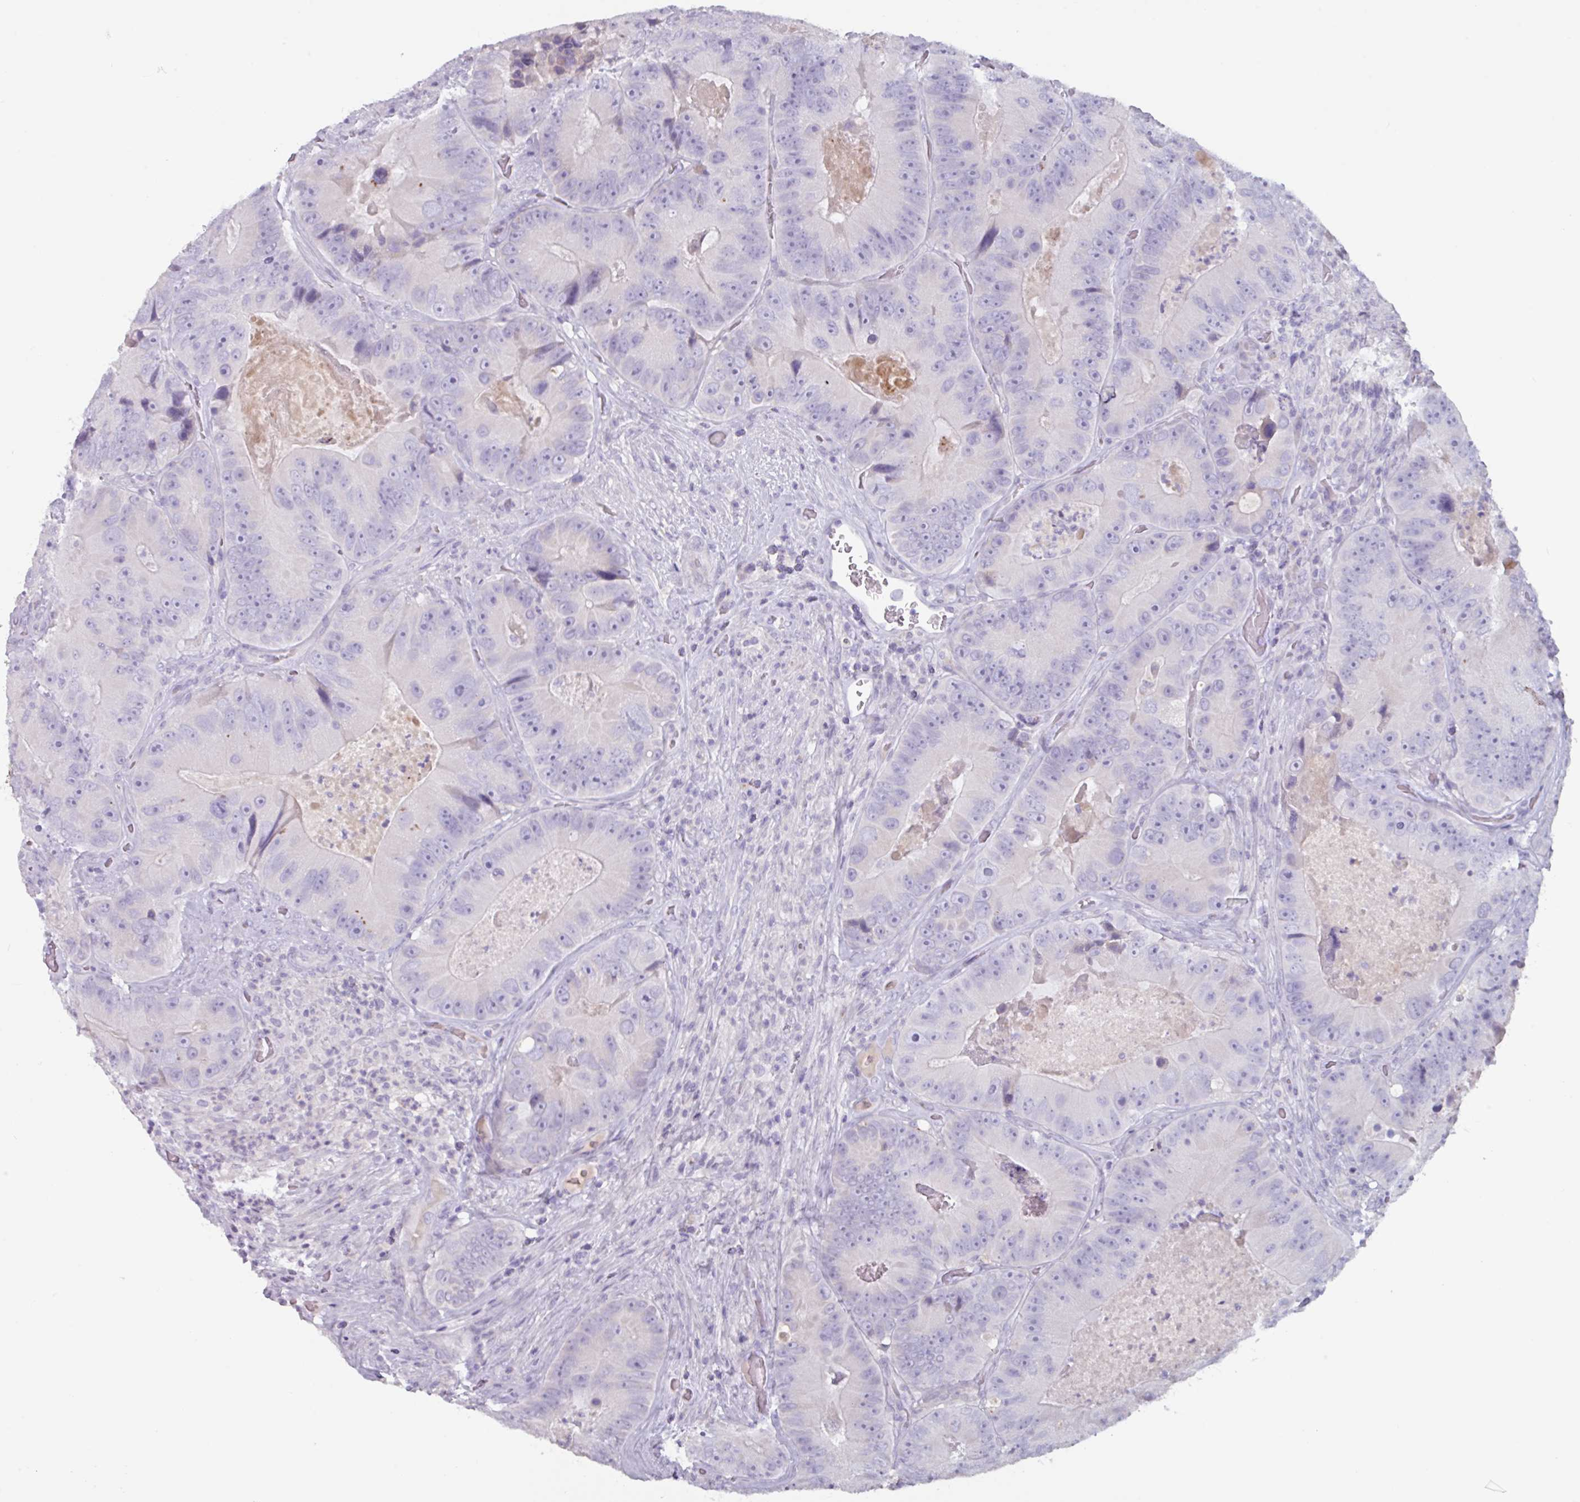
{"staining": {"intensity": "negative", "quantity": "none", "location": "none"}, "tissue": "colorectal cancer", "cell_type": "Tumor cells", "image_type": "cancer", "snomed": [{"axis": "morphology", "description": "Adenocarcinoma, NOS"}, {"axis": "topography", "description": "Colon"}], "caption": "Photomicrograph shows no significant protein positivity in tumor cells of adenocarcinoma (colorectal). Brightfield microscopy of immunohistochemistry stained with DAB (3,3'-diaminobenzidine) (brown) and hematoxylin (blue), captured at high magnification.", "gene": "OR2T10", "patient": {"sex": "female", "age": 86}}